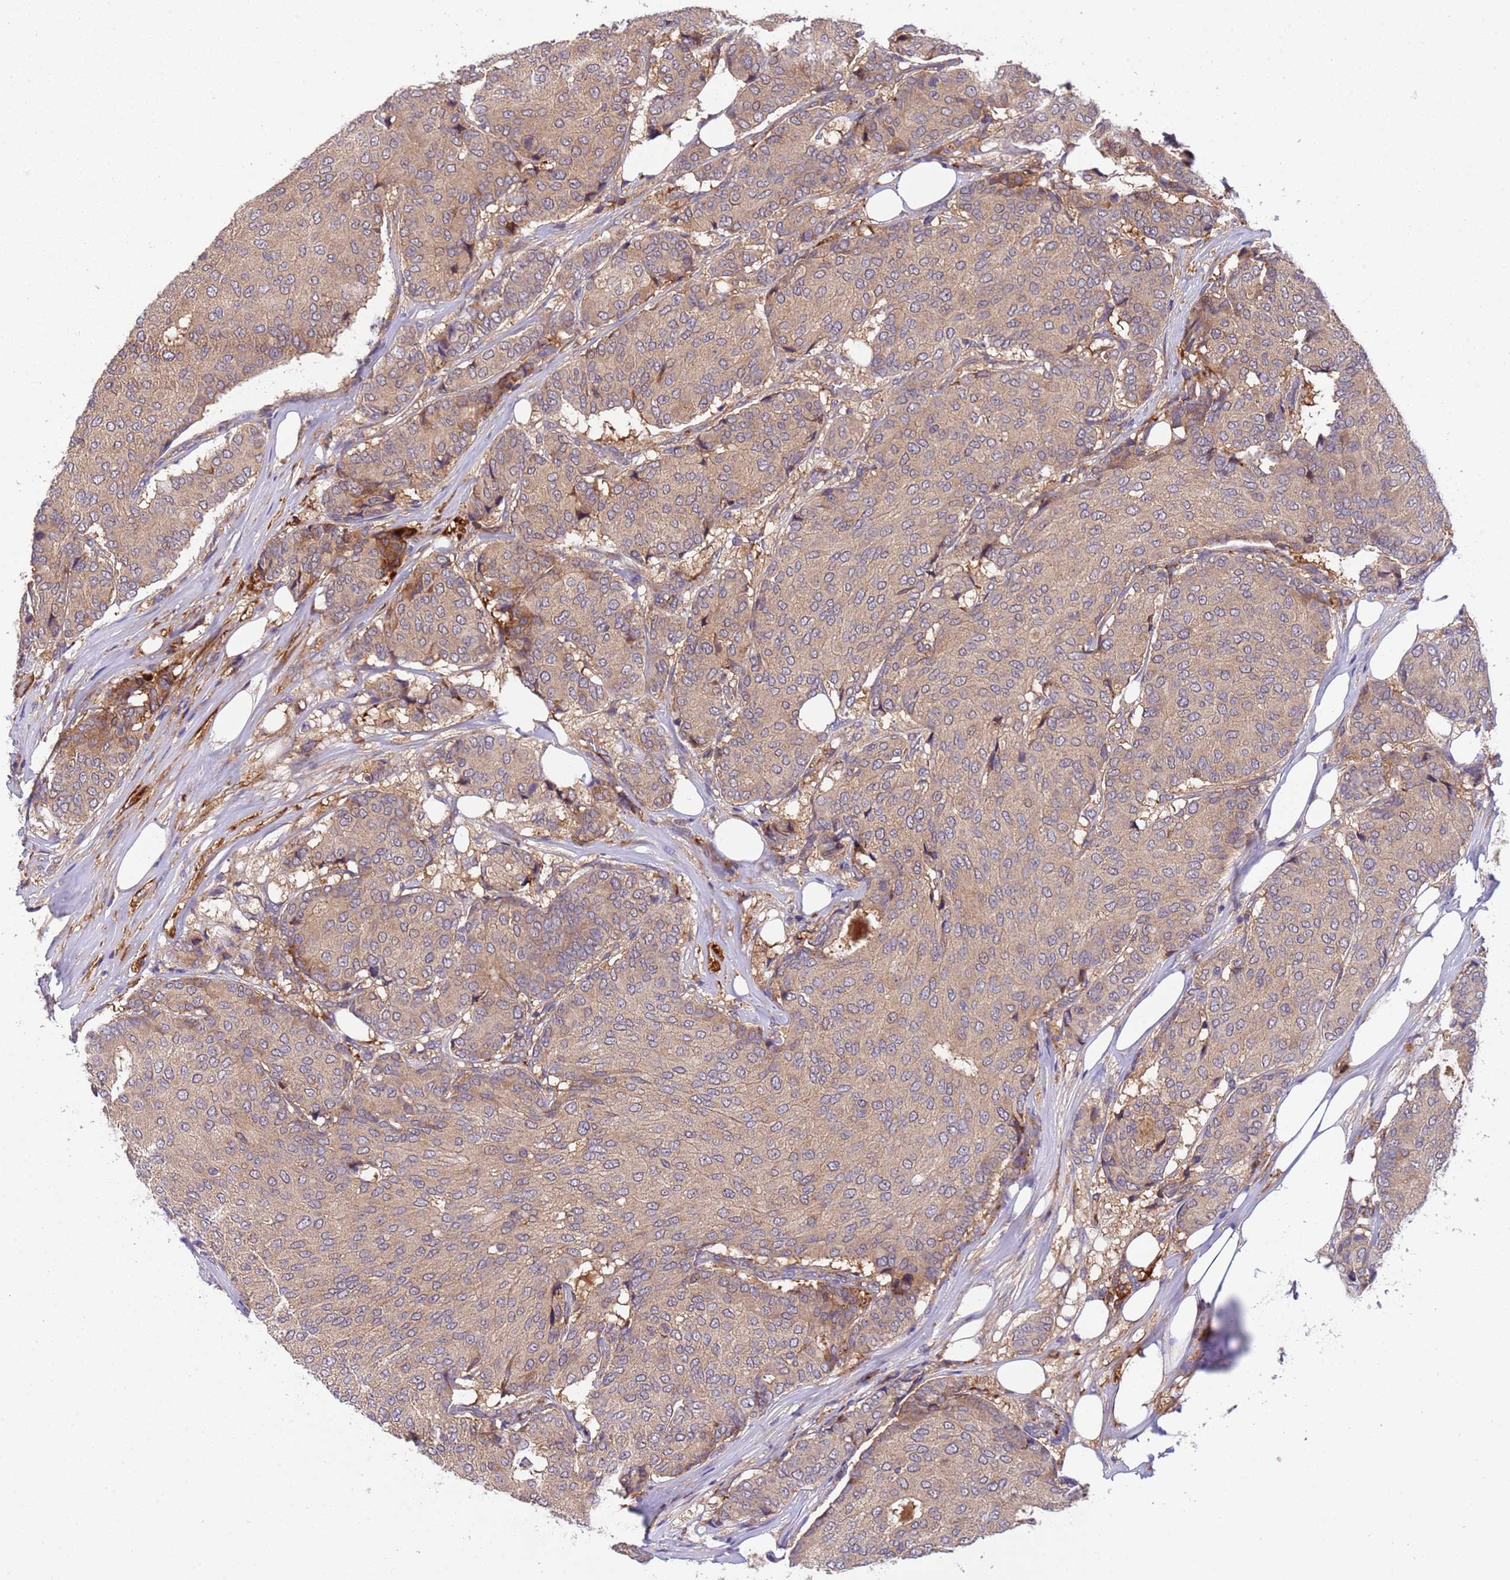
{"staining": {"intensity": "weak", "quantity": ">75%", "location": "cytoplasmic/membranous"}, "tissue": "breast cancer", "cell_type": "Tumor cells", "image_type": "cancer", "snomed": [{"axis": "morphology", "description": "Duct carcinoma"}, {"axis": "topography", "description": "Breast"}], "caption": "Immunohistochemistry (IHC) image of breast cancer (infiltrating ductal carcinoma) stained for a protein (brown), which exhibits low levels of weak cytoplasmic/membranous positivity in approximately >75% of tumor cells.", "gene": "PARP16", "patient": {"sex": "female", "age": 75}}